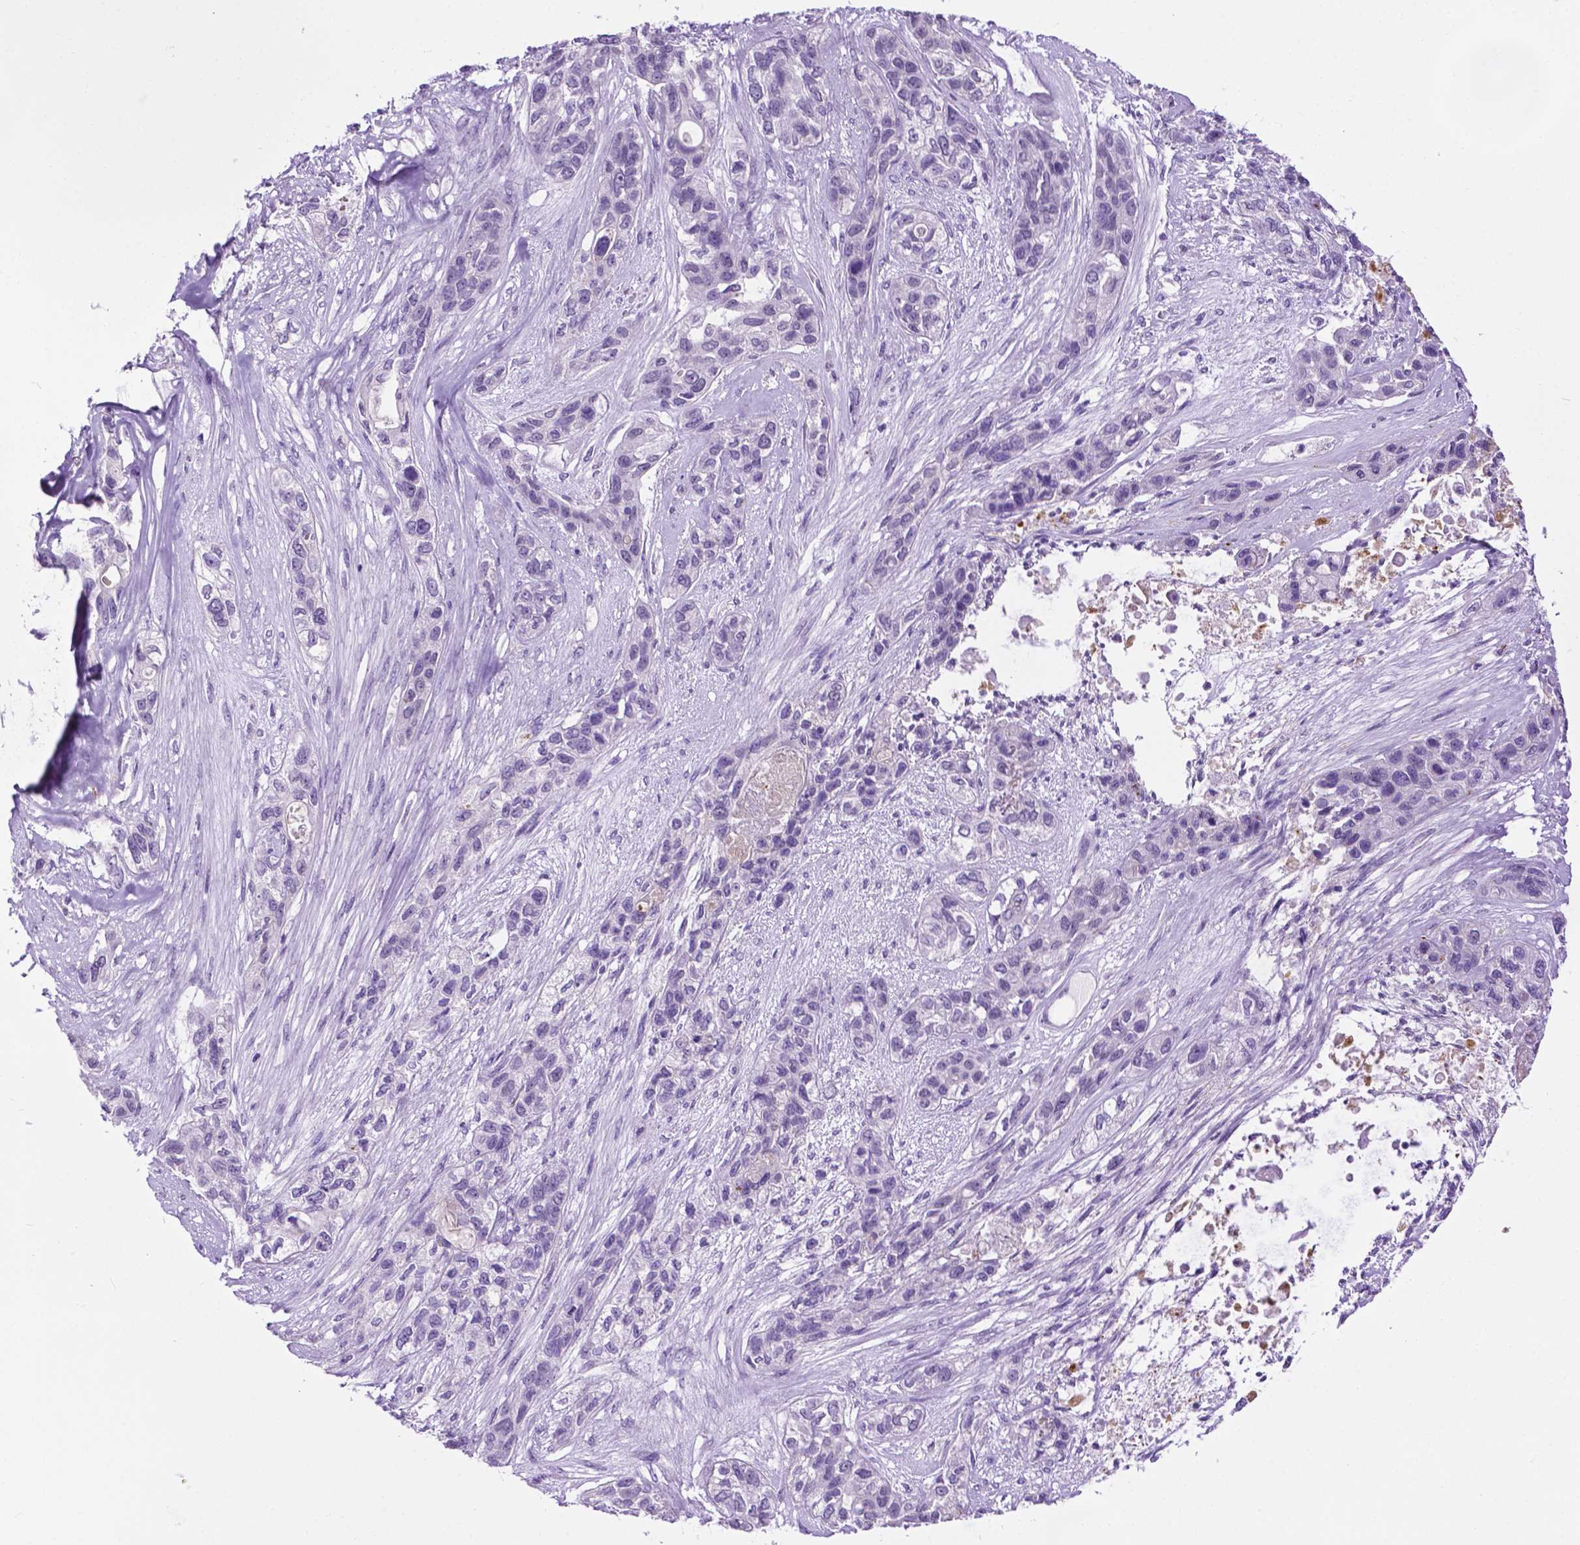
{"staining": {"intensity": "negative", "quantity": "none", "location": "none"}, "tissue": "lung cancer", "cell_type": "Tumor cells", "image_type": "cancer", "snomed": [{"axis": "morphology", "description": "Squamous cell carcinoma, NOS"}, {"axis": "topography", "description": "Lung"}], "caption": "Human lung cancer (squamous cell carcinoma) stained for a protein using immunohistochemistry displays no expression in tumor cells.", "gene": "MMP27", "patient": {"sex": "female", "age": 70}}